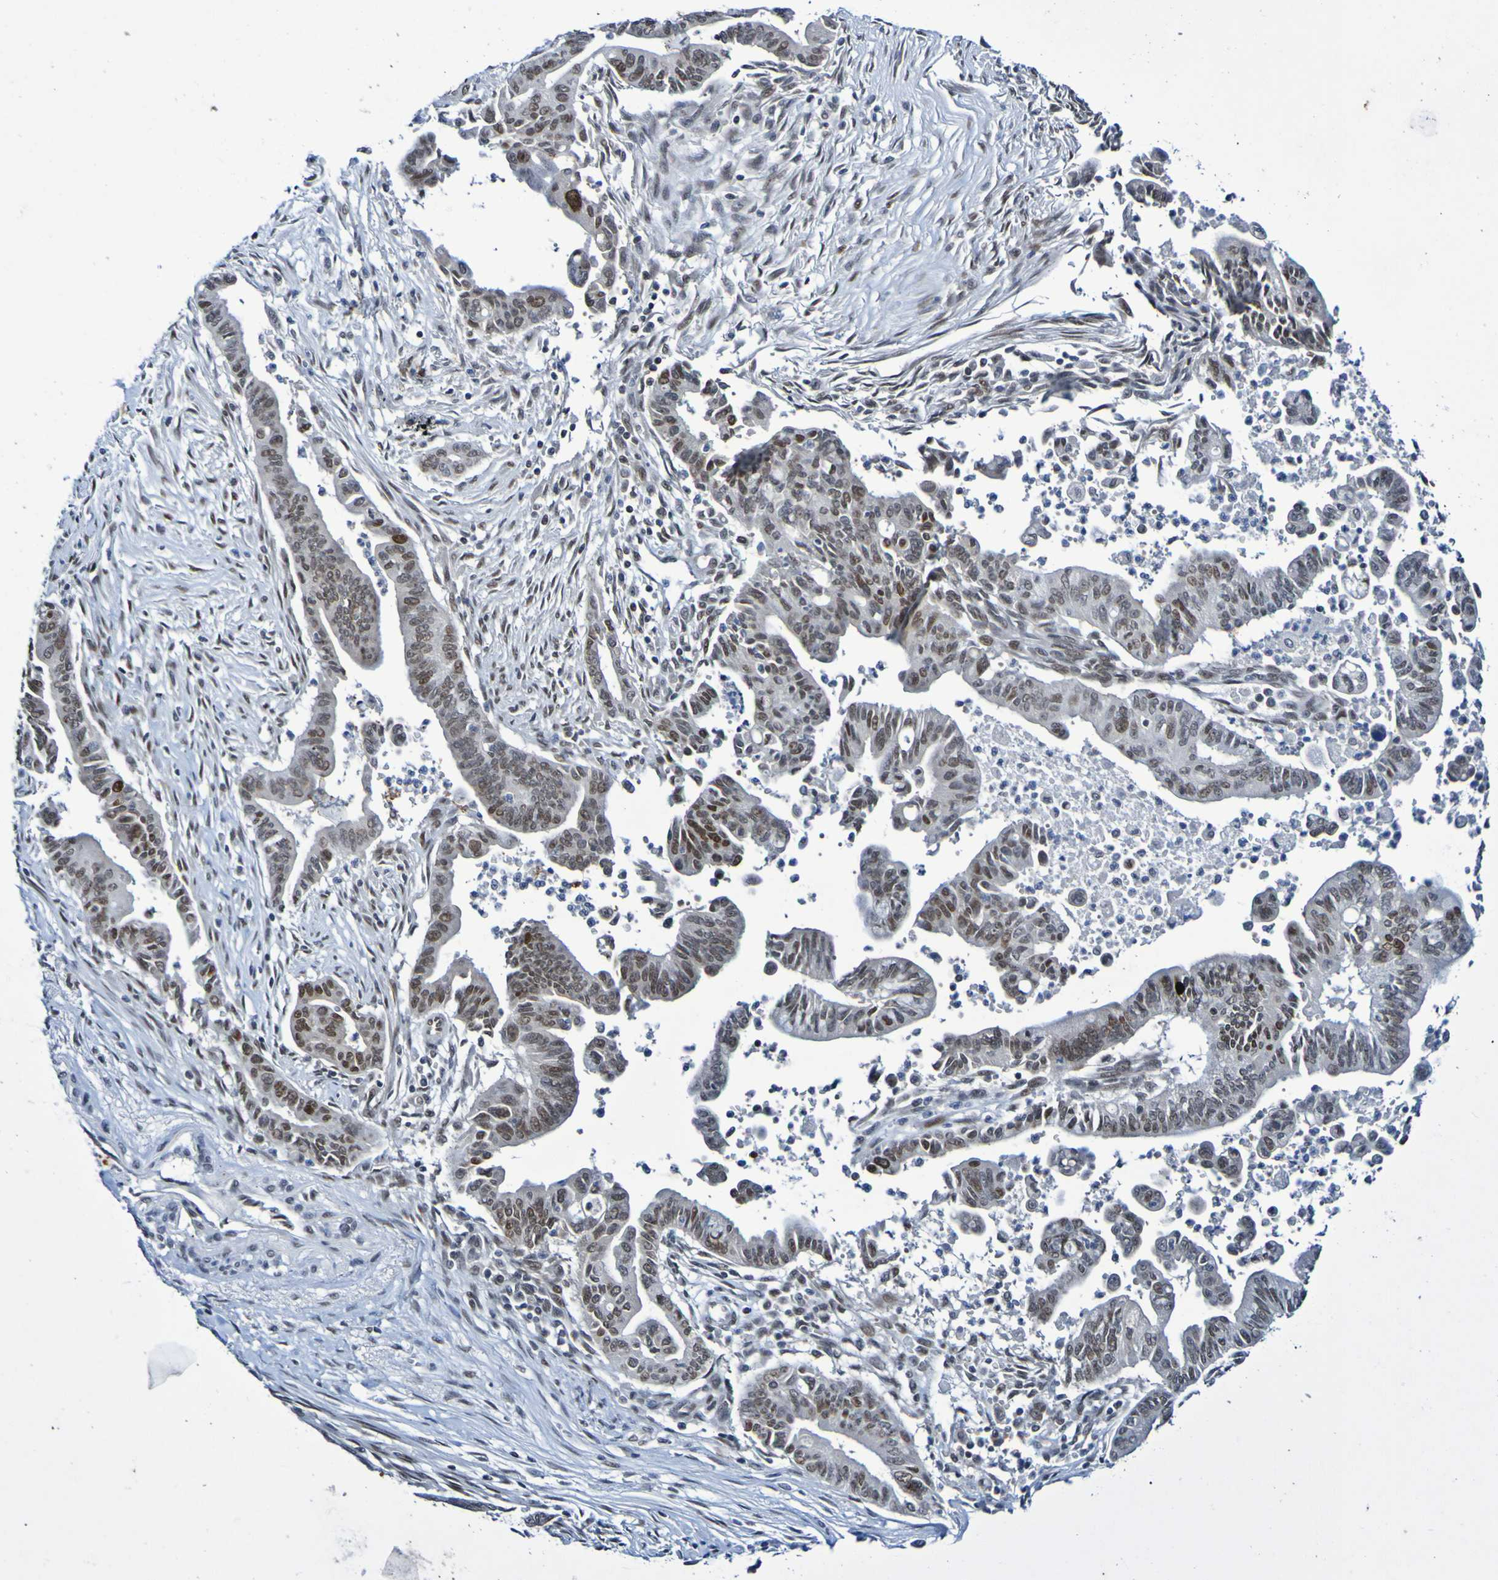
{"staining": {"intensity": "moderate", "quantity": ">75%", "location": "nuclear"}, "tissue": "pancreatic cancer", "cell_type": "Tumor cells", "image_type": "cancer", "snomed": [{"axis": "morphology", "description": "Adenocarcinoma, NOS"}, {"axis": "topography", "description": "Pancreas"}], "caption": "Moderate nuclear positivity for a protein is identified in about >75% of tumor cells of pancreatic cancer using immunohistochemistry.", "gene": "PCGF1", "patient": {"sex": "male", "age": 70}}